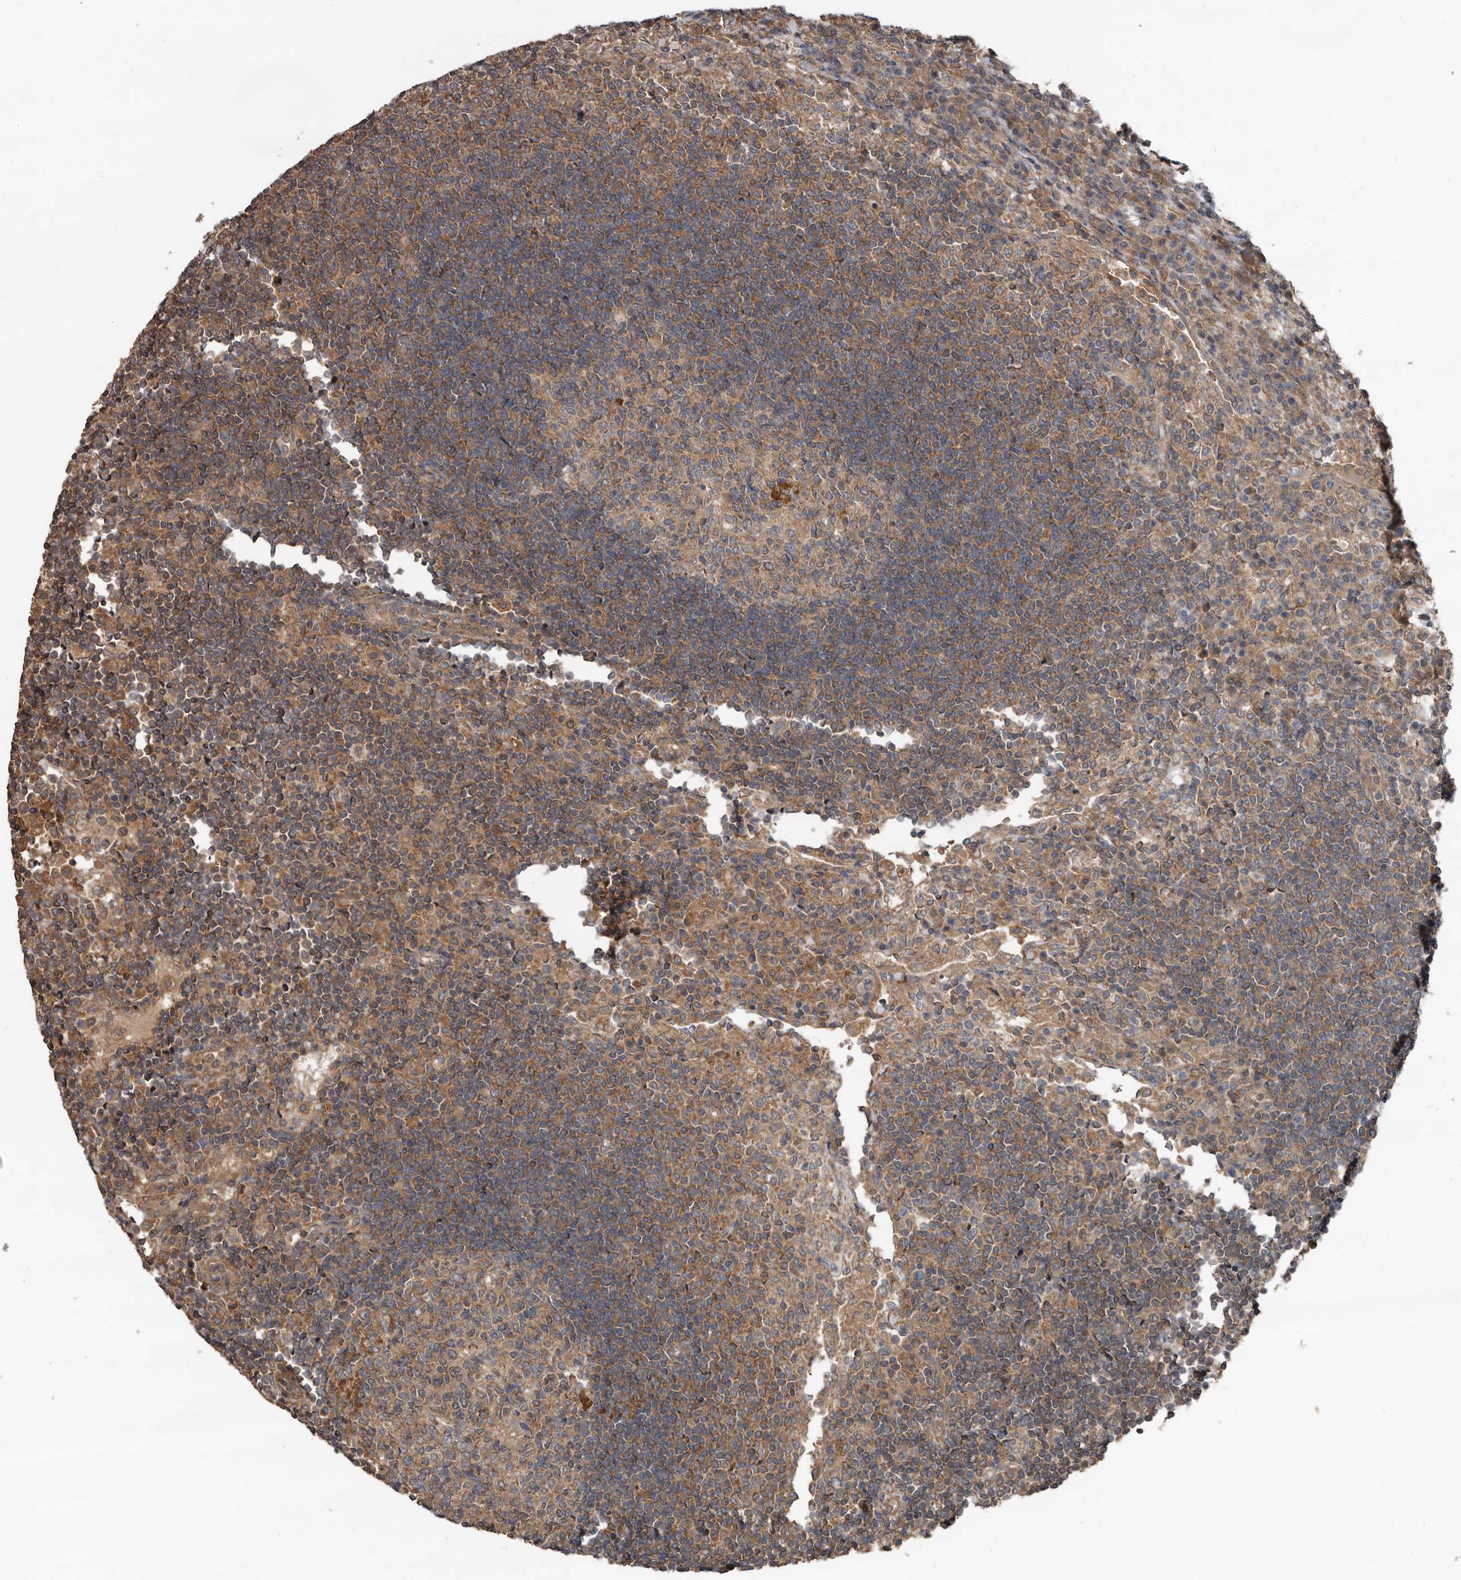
{"staining": {"intensity": "weak", "quantity": ">75%", "location": "cytoplasmic/membranous"}, "tissue": "lymph node", "cell_type": "Germinal center cells", "image_type": "normal", "snomed": [{"axis": "morphology", "description": "Normal tissue, NOS"}, {"axis": "topography", "description": "Lymph node"}], "caption": "The histopathology image shows staining of unremarkable lymph node, revealing weak cytoplasmic/membranous protein positivity (brown color) within germinal center cells.", "gene": "DNAJB4", "patient": {"sex": "female", "age": 53}}